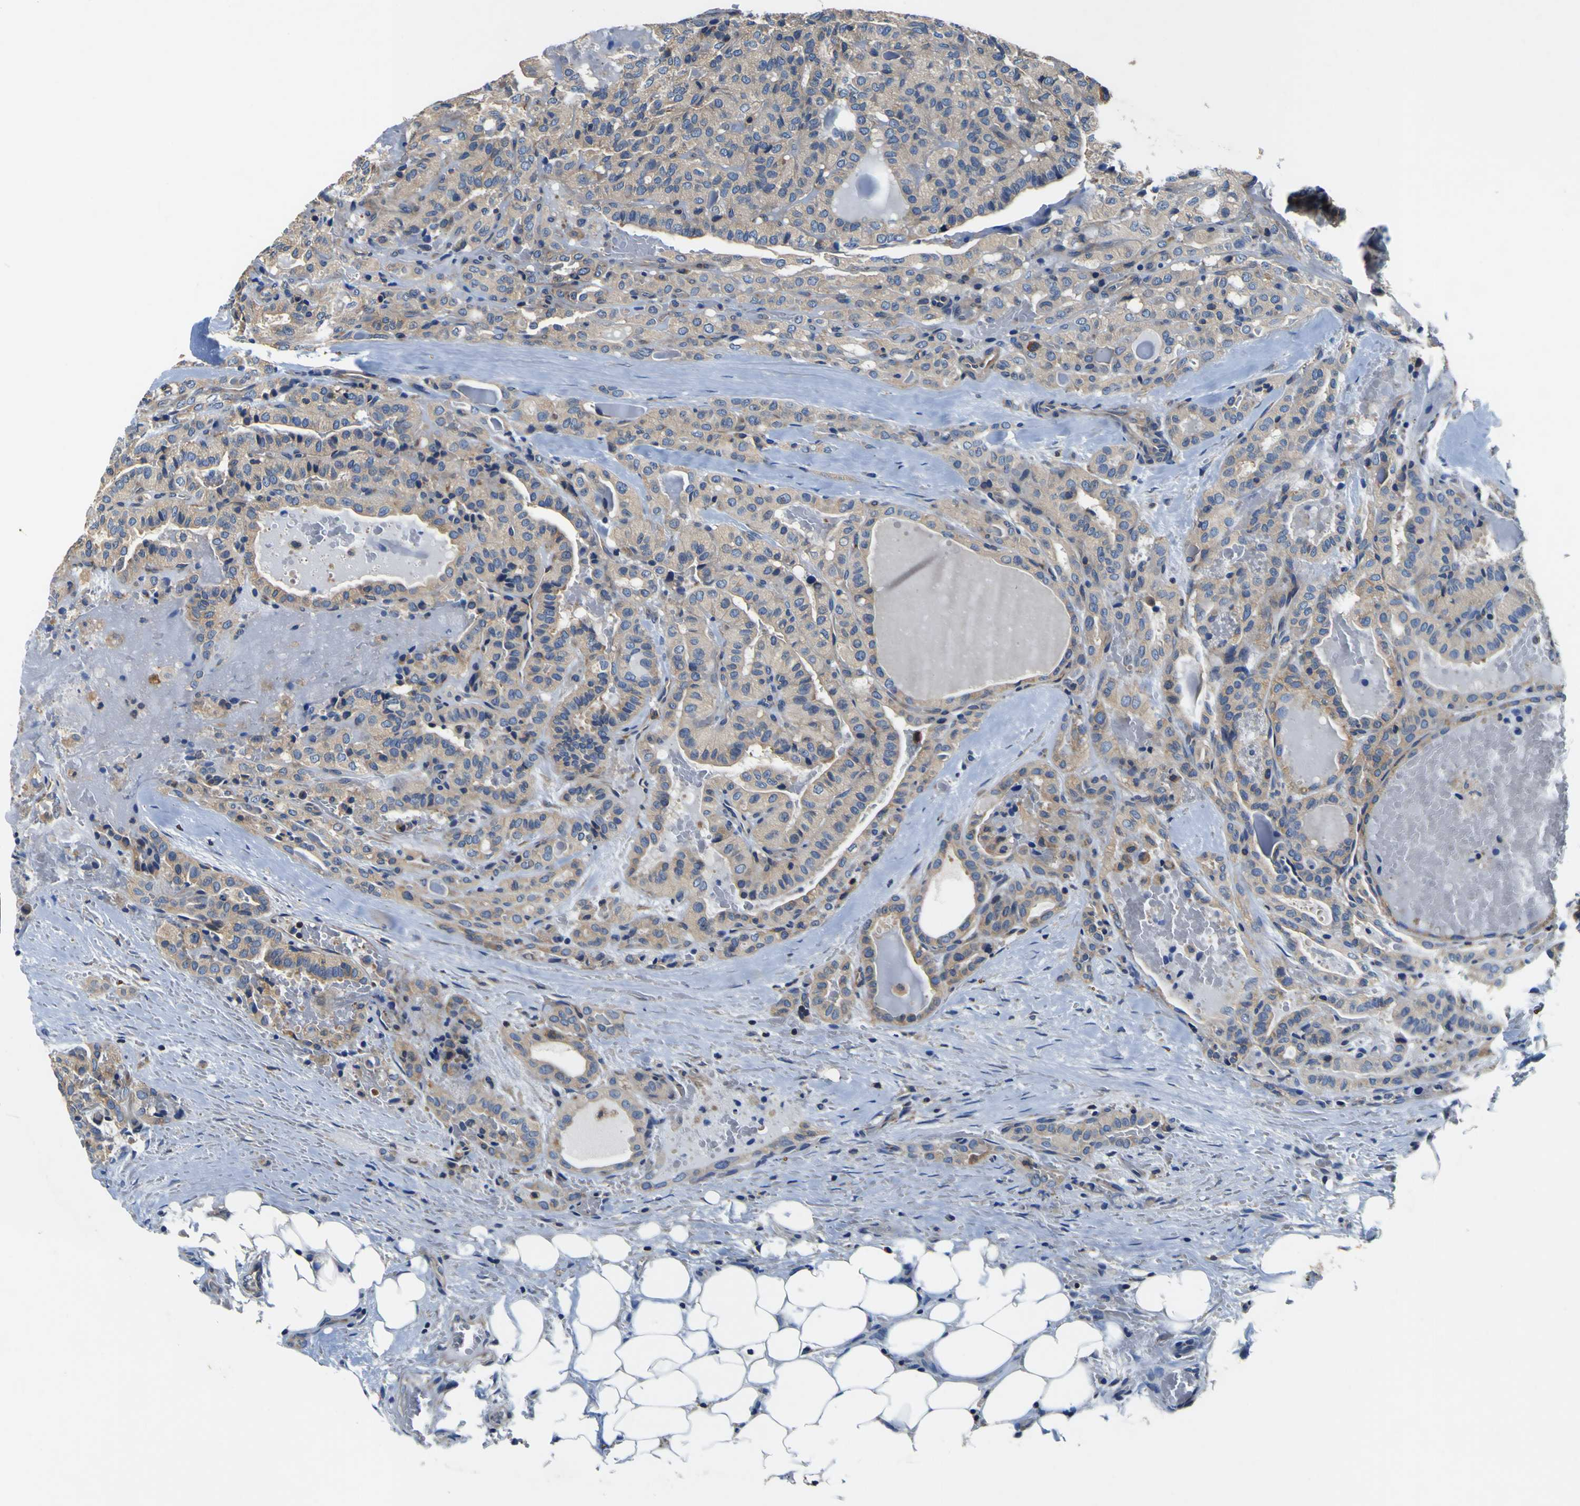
{"staining": {"intensity": "weak", "quantity": ">75%", "location": "cytoplasmic/membranous"}, "tissue": "head and neck cancer", "cell_type": "Tumor cells", "image_type": "cancer", "snomed": [{"axis": "morphology", "description": "Squamous cell carcinoma, NOS"}, {"axis": "topography", "description": "Oral tissue"}, {"axis": "topography", "description": "Head-Neck"}], "caption": "The immunohistochemical stain shows weak cytoplasmic/membranous staining in tumor cells of squamous cell carcinoma (head and neck) tissue.", "gene": "CNR2", "patient": {"sex": "female", "age": 50}}